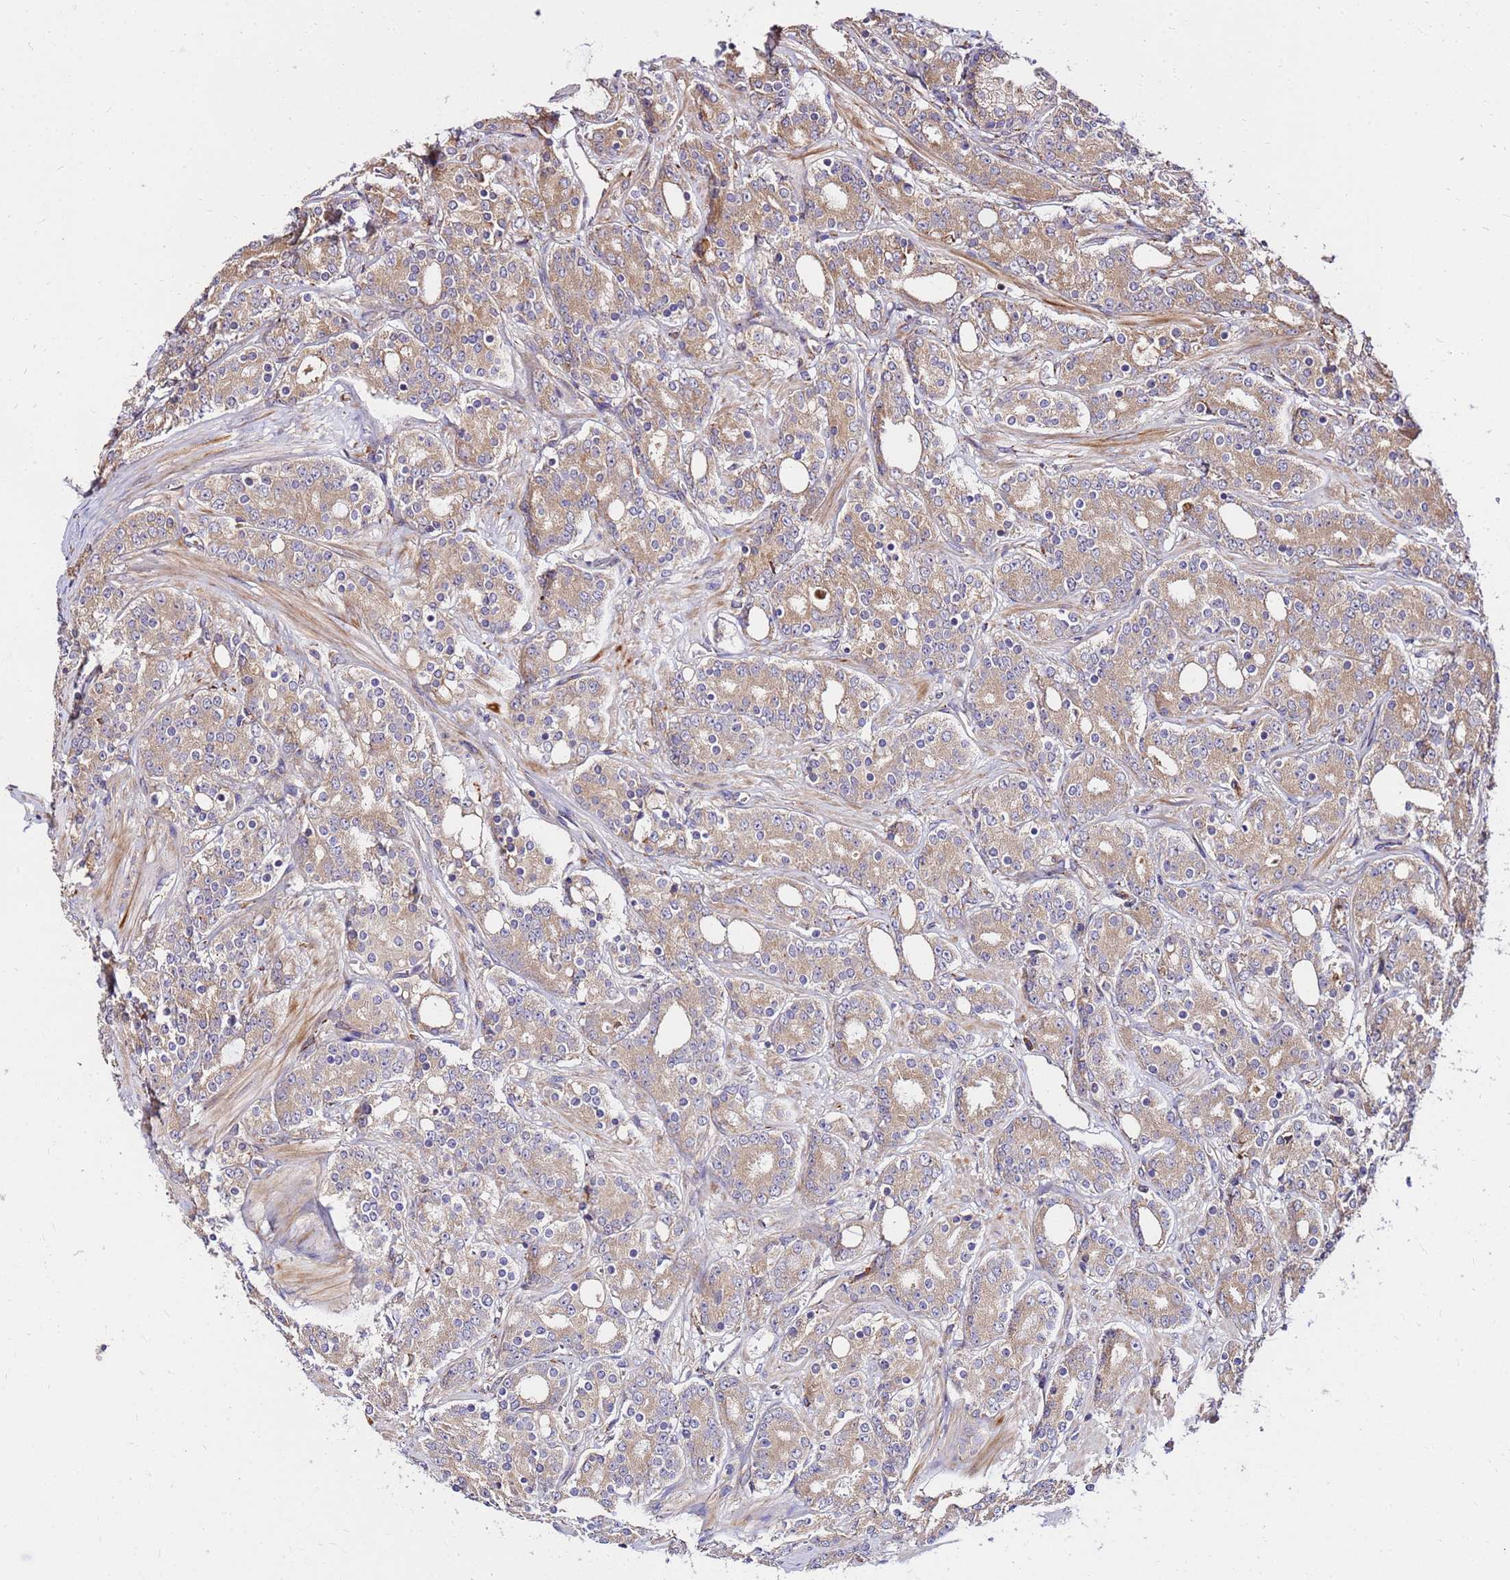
{"staining": {"intensity": "moderate", "quantity": ">75%", "location": "cytoplasmic/membranous"}, "tissue": "prostate cancer", "cell_type": "Tumor cells", "image_type": "cancer", "snomed": [{"axis": "morphology", "description": "Adenocarcinoma, High grade"}, {"axis": "topography", "description": "Prostate"}], "caption": "This micrograph demonstrates prostate adenocarcinoma (high-grade) stained with IHC to label a protein in brown. The cytoplasmic/membranous of tumor cells show moderate positivity for the protein. Nuclei are counter-stained blue.", "gene": "WWC2", "patient": {"sex": "male", "age": 62}}